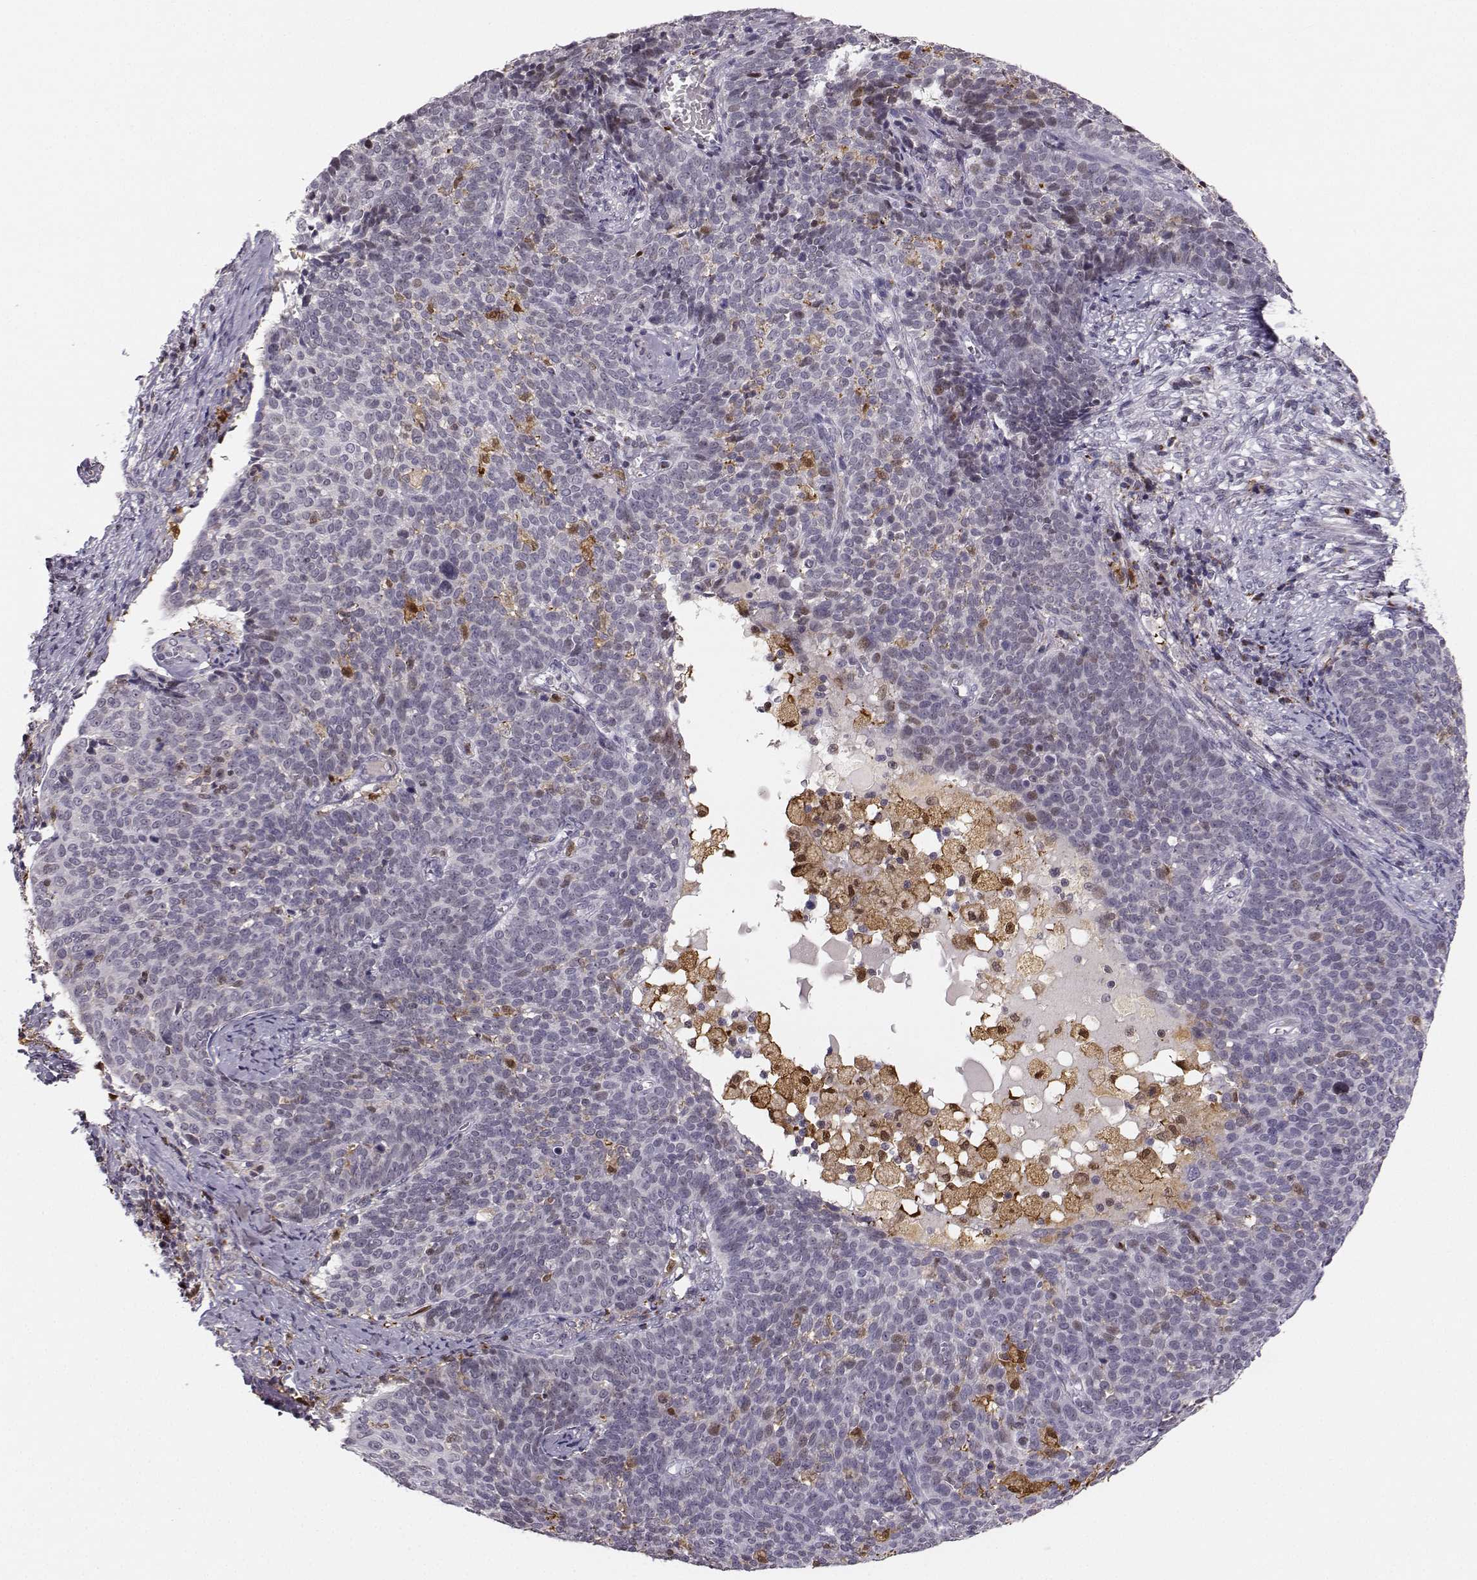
{"staining": {"intensity": "weak", "quantity": "<25%", "location": "cytoplasmic/membranous"}, "tissue": "cervical cancer", "cell_type": "Tumor cells", "image_type": "cancer", "snomed": [{"axis": "morphology", "description": "Squamous cell carcinoma, NOS"}, {"axis": "topography", "description": "Cervix"}], "caption": "A photomicrograph of cervical squamous cell carcinoma stained for a protein displays no brown staining in tumor cells.", "gene": "HTR7", "patient": {"sex": "female", "age": 39}}